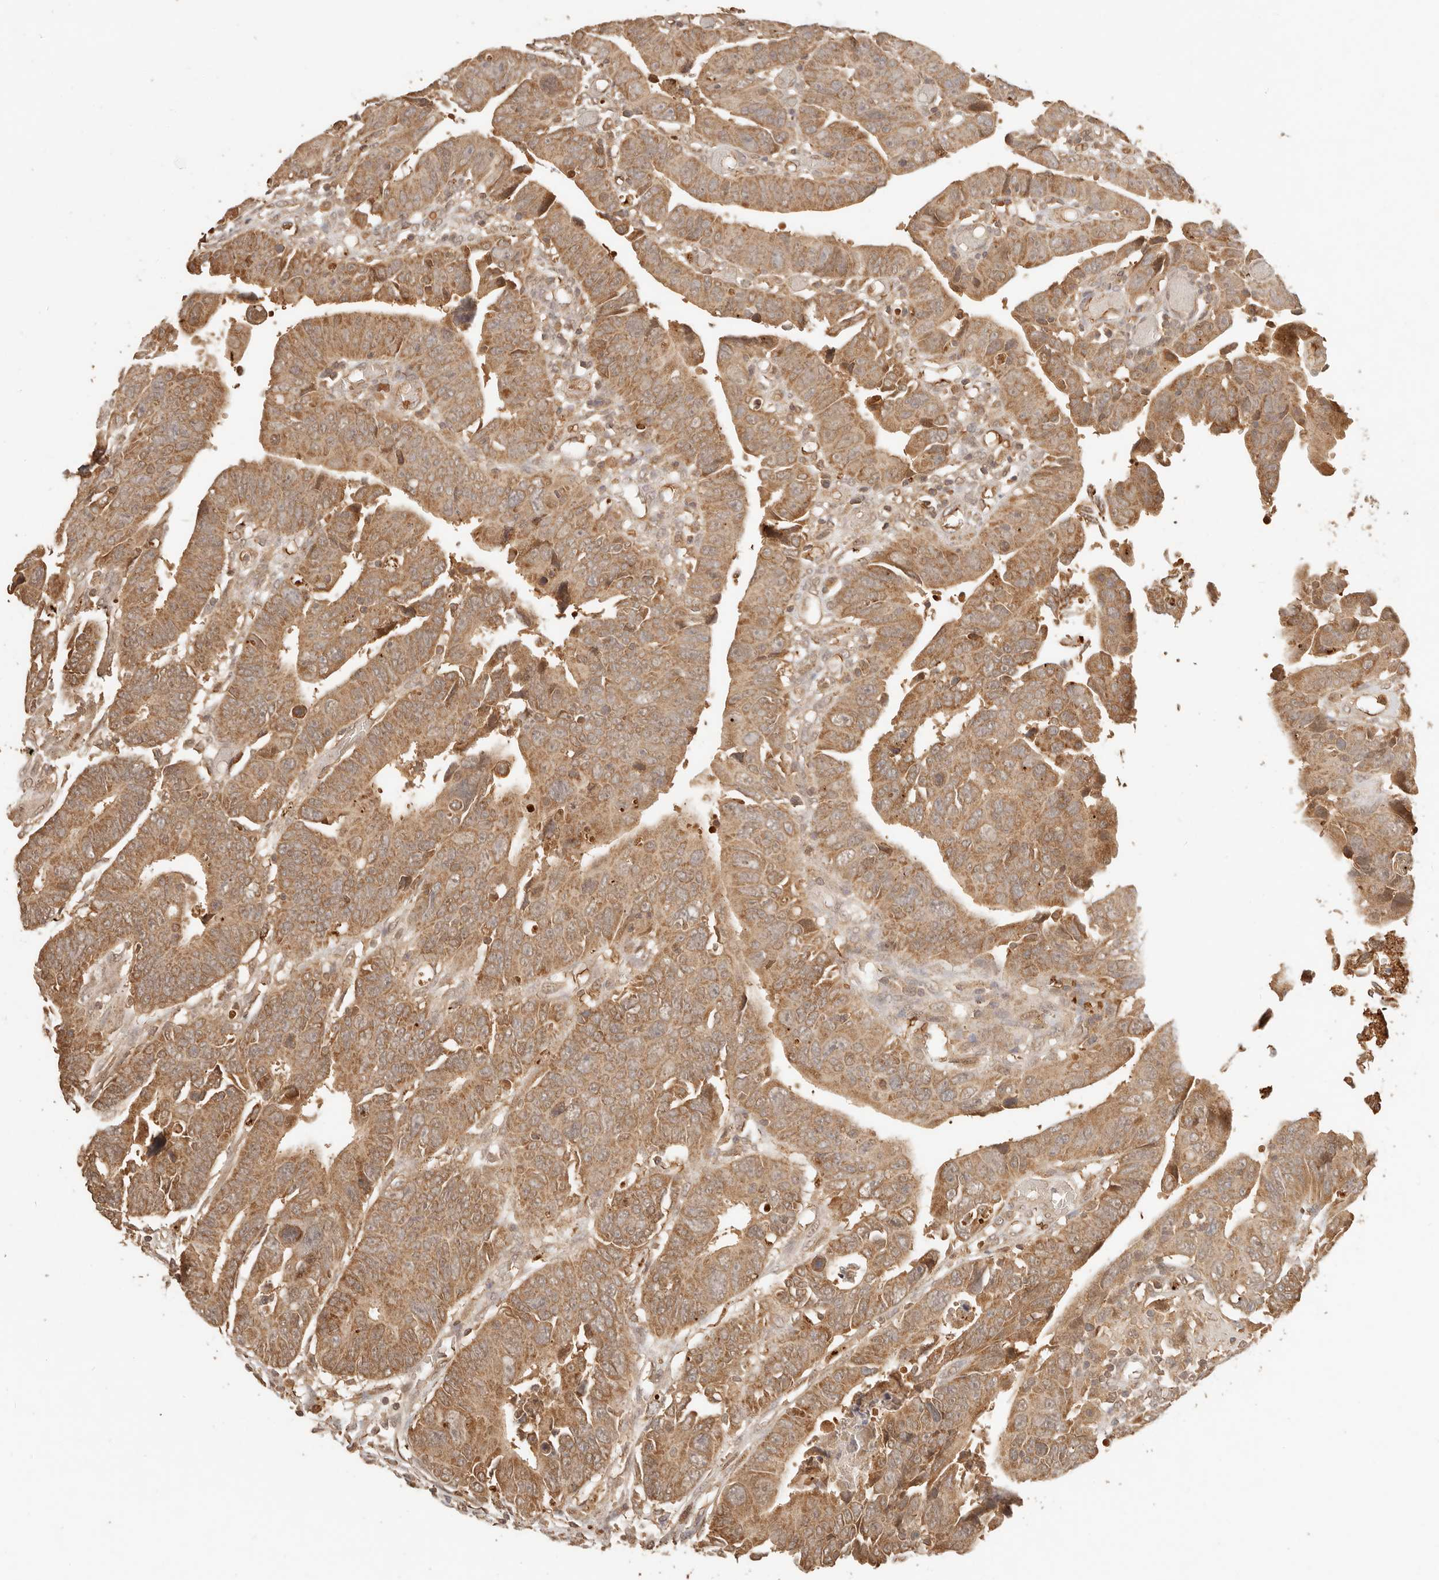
{"staining": {"intensity": "moderate", "quantity": ">75%", "location": "cytoplasmic/membranous"}, "tissue": "colorectal cancer", "cell_type": "Tumor cells", "image_type": "cancer", "snomed": [{"axis": "morphology", "description": "Adenocarcinoma, NOS"}, {"axis": "topography", "description": "Rectum"}], "caption": "About >75% of tumor cells in colorectal cancer (adenocarcinoma) demonstrate moderate cytoplasmic/membranous protein positivity as visualized by brown immunohistochemical staining.", "gene": "INTS11", "patient": {"sex": "female", "age": 65}}